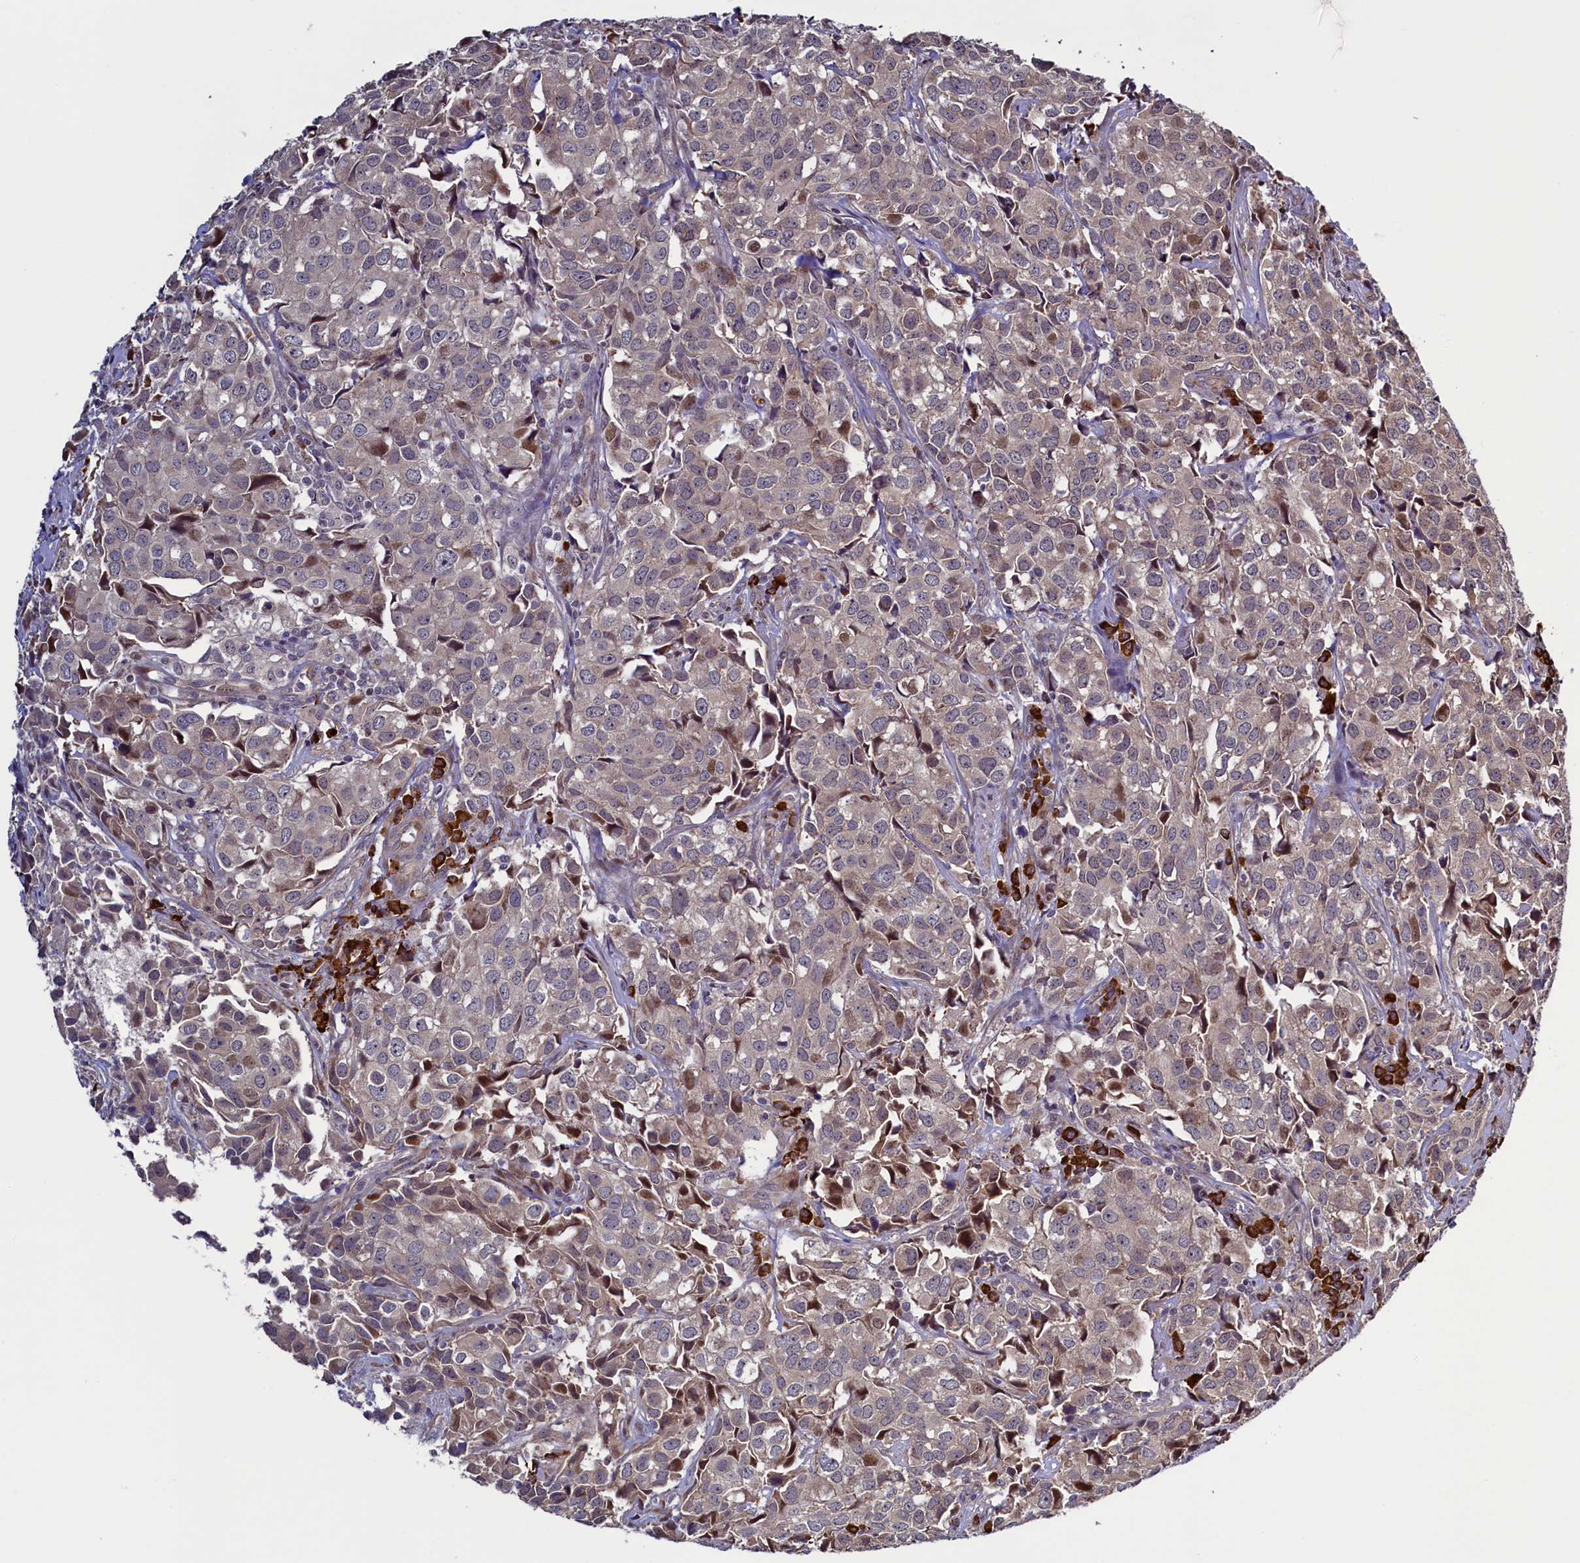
{"staining": {"intensity": "weak", "quantity": "25%-75%", "location": "cytoplasmic/membranous"}, "tissue": "urothelial cancer", "cell_type": "Tumor cells", "image_type": "cancer", "snomed": [{"axis": "morphology", "description": "Urothelial carcinoma, High grade"}, {"axis": "topography", "description": "Urinary bladder"}], "caption": "DAB (3,3'-diaminobenzidine) immunohistochemical staining of urothelial cancer reveals weak cytoplasmic/membranous protein expression in approximately 25%-75% of tumor cells. The staining is performed using DAB brown chromogen to label protein expression. The nuclei are counter-stained blue using hematoxylin.", "gene": "RBFA", "patient": {"sex": "female", "age": 75}}